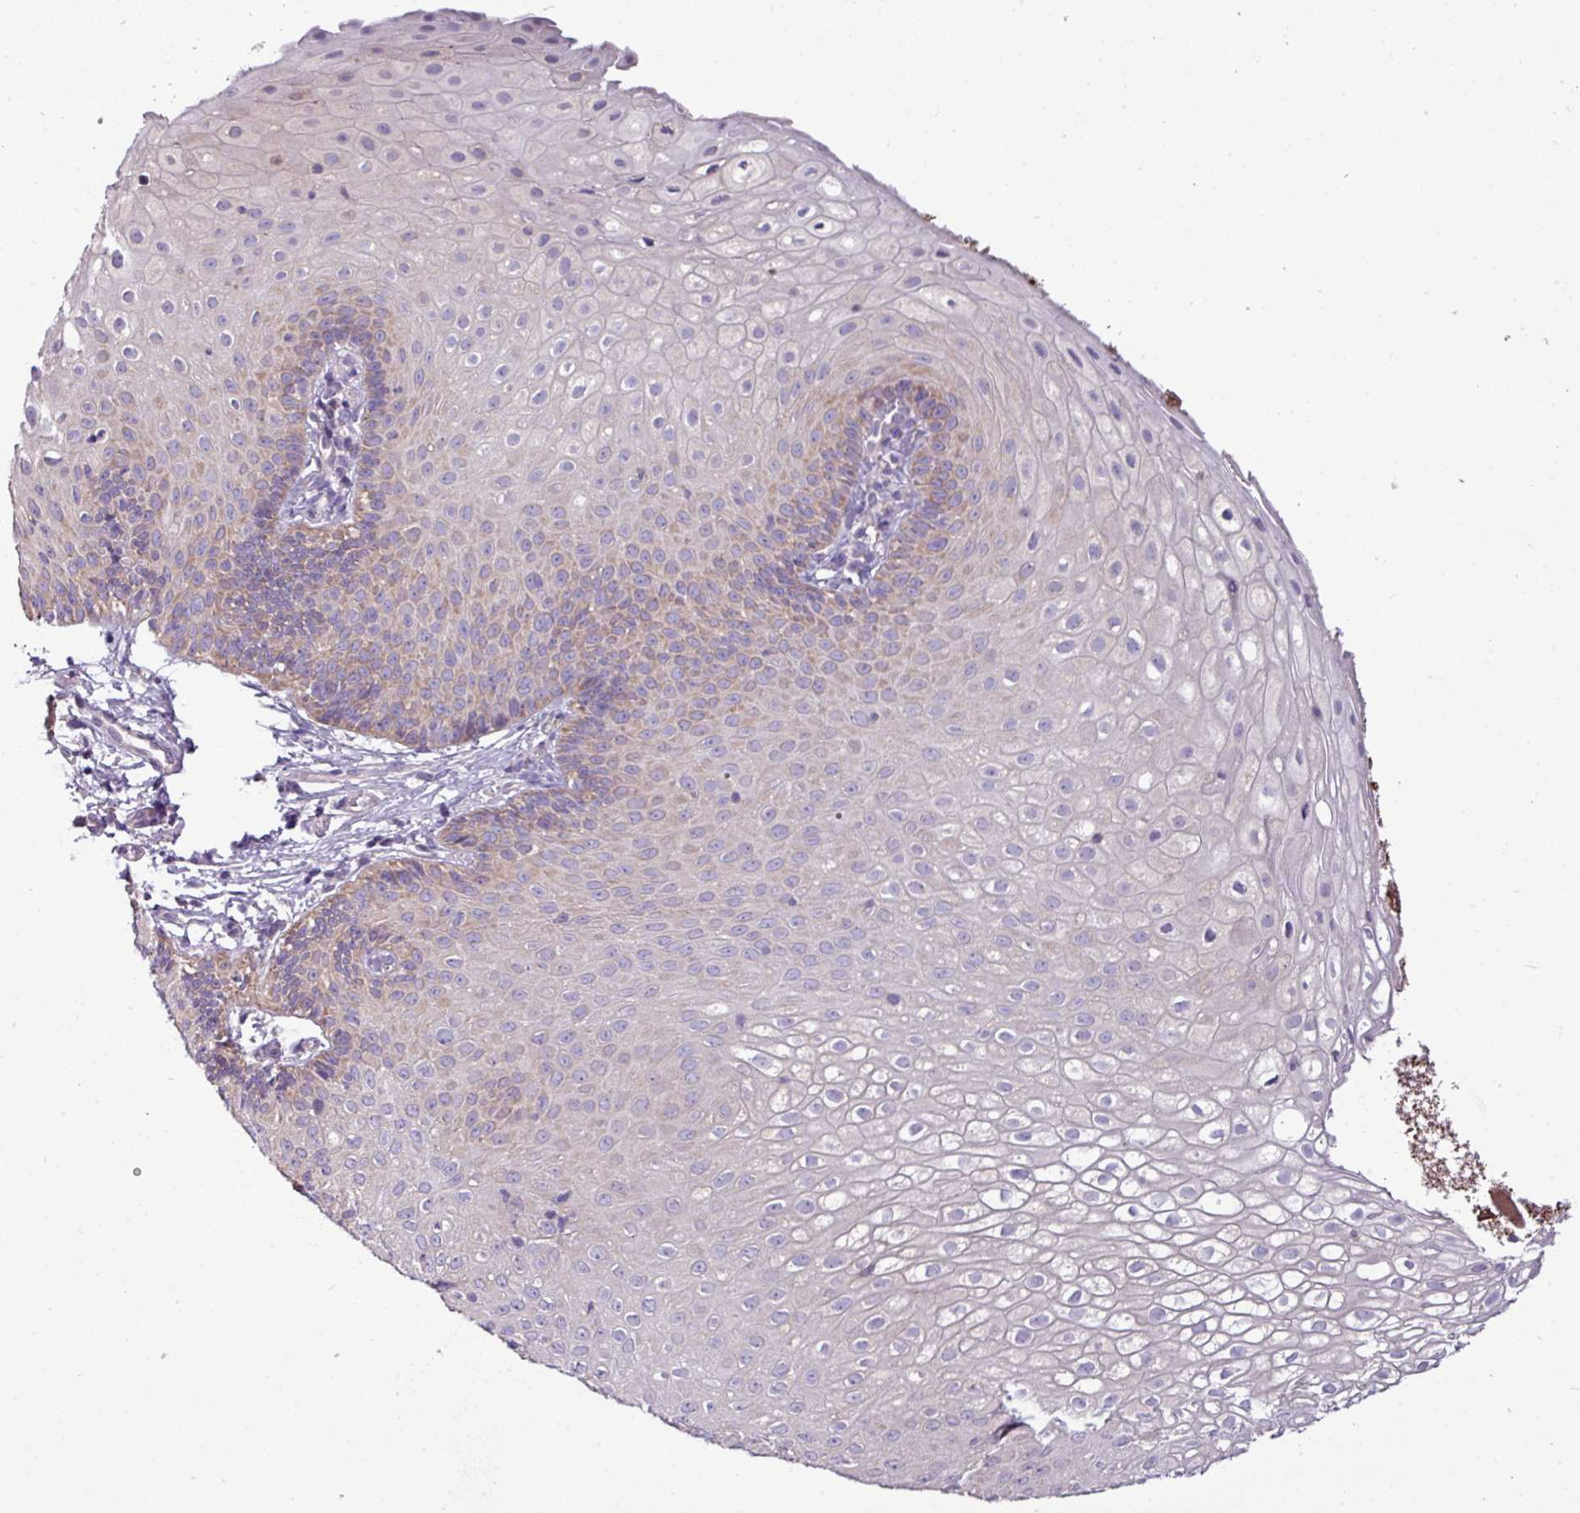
{"staining": {"intensity": "moderate", "quantity": "25%-75%", "location": "cytoplasmic/membranous"}, "tissue": "skin", "cell_type": "Epidermal cells", "image_type": "normal", "snomed": [{"axis": "morphology", "description": "Normal tissue, NOS"}, {"axis": "topography", "description": "Anal"}], "caption": "Immunohistochemistry (IHC) staining of normal skin, which shows medium levels of moderate cytoplasmic/membranous expression in about 25%-75% of epidermal cells indicating moderate cytoplasmic/membranous protein positivity. The staining was performed using DAB (brown) for protein detection and nuclei were counterstained in hematoxylin (blue).", "gene": "AGAP4", "patient": {"sex": "male", "age": 80}}